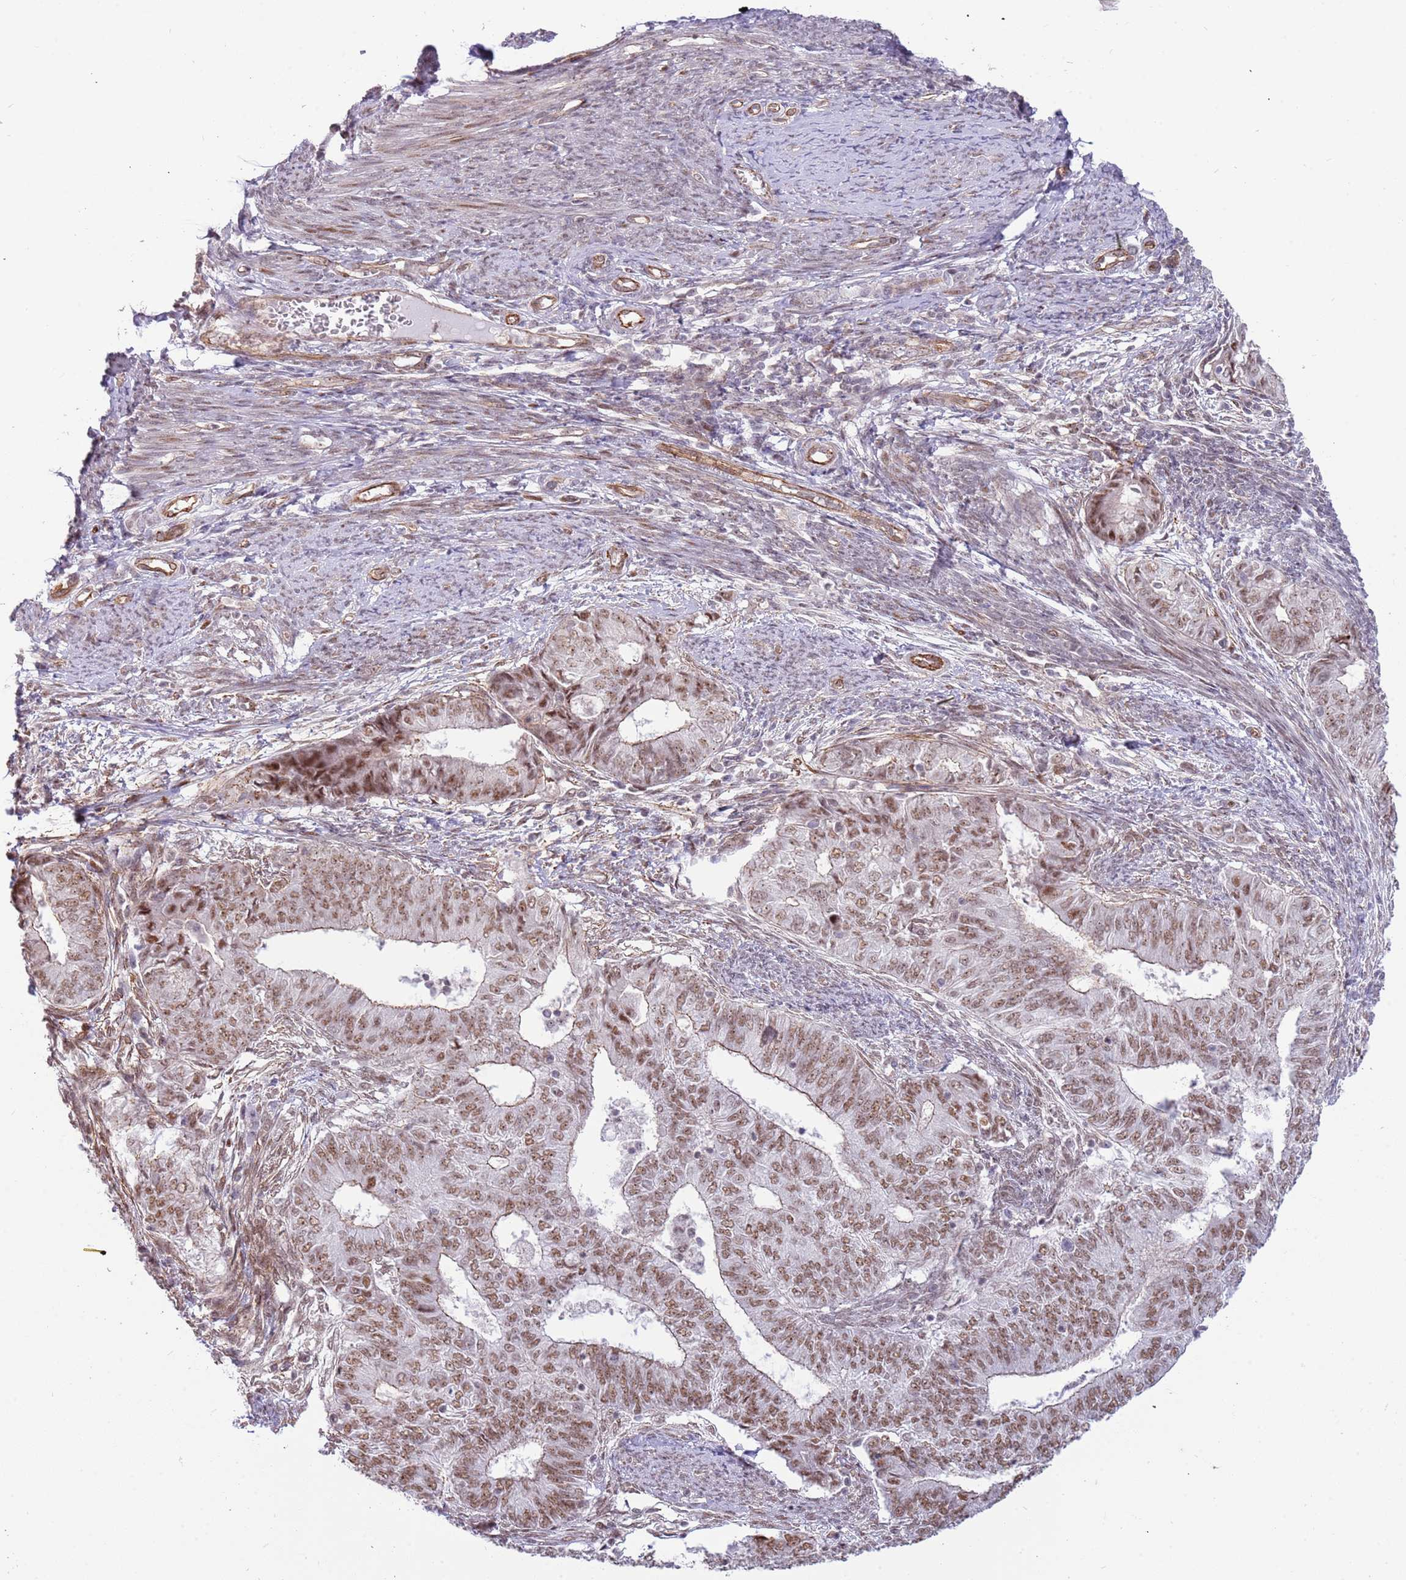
{"staining": {"intensity": "moderate", "quantity": ">75%", "location": "nuclear"}, "tissue": "endometrial cancer", "cell_type": "Tumor cells", "image_type": "cancer", "snomed": [{"axis": "morphology", "description": "Adenocarcinoma, NOS"}, {"axis": "topography", "description": "Endometrium"}], "caption": "About >75% of tumor cells in adenocarcinoma (endometrial) show moderate nuclear protein expression as visualized by brown immunohistochemical staining.", "gene": "LRMDA", "patient": {"sex": "female", "age": 62}}